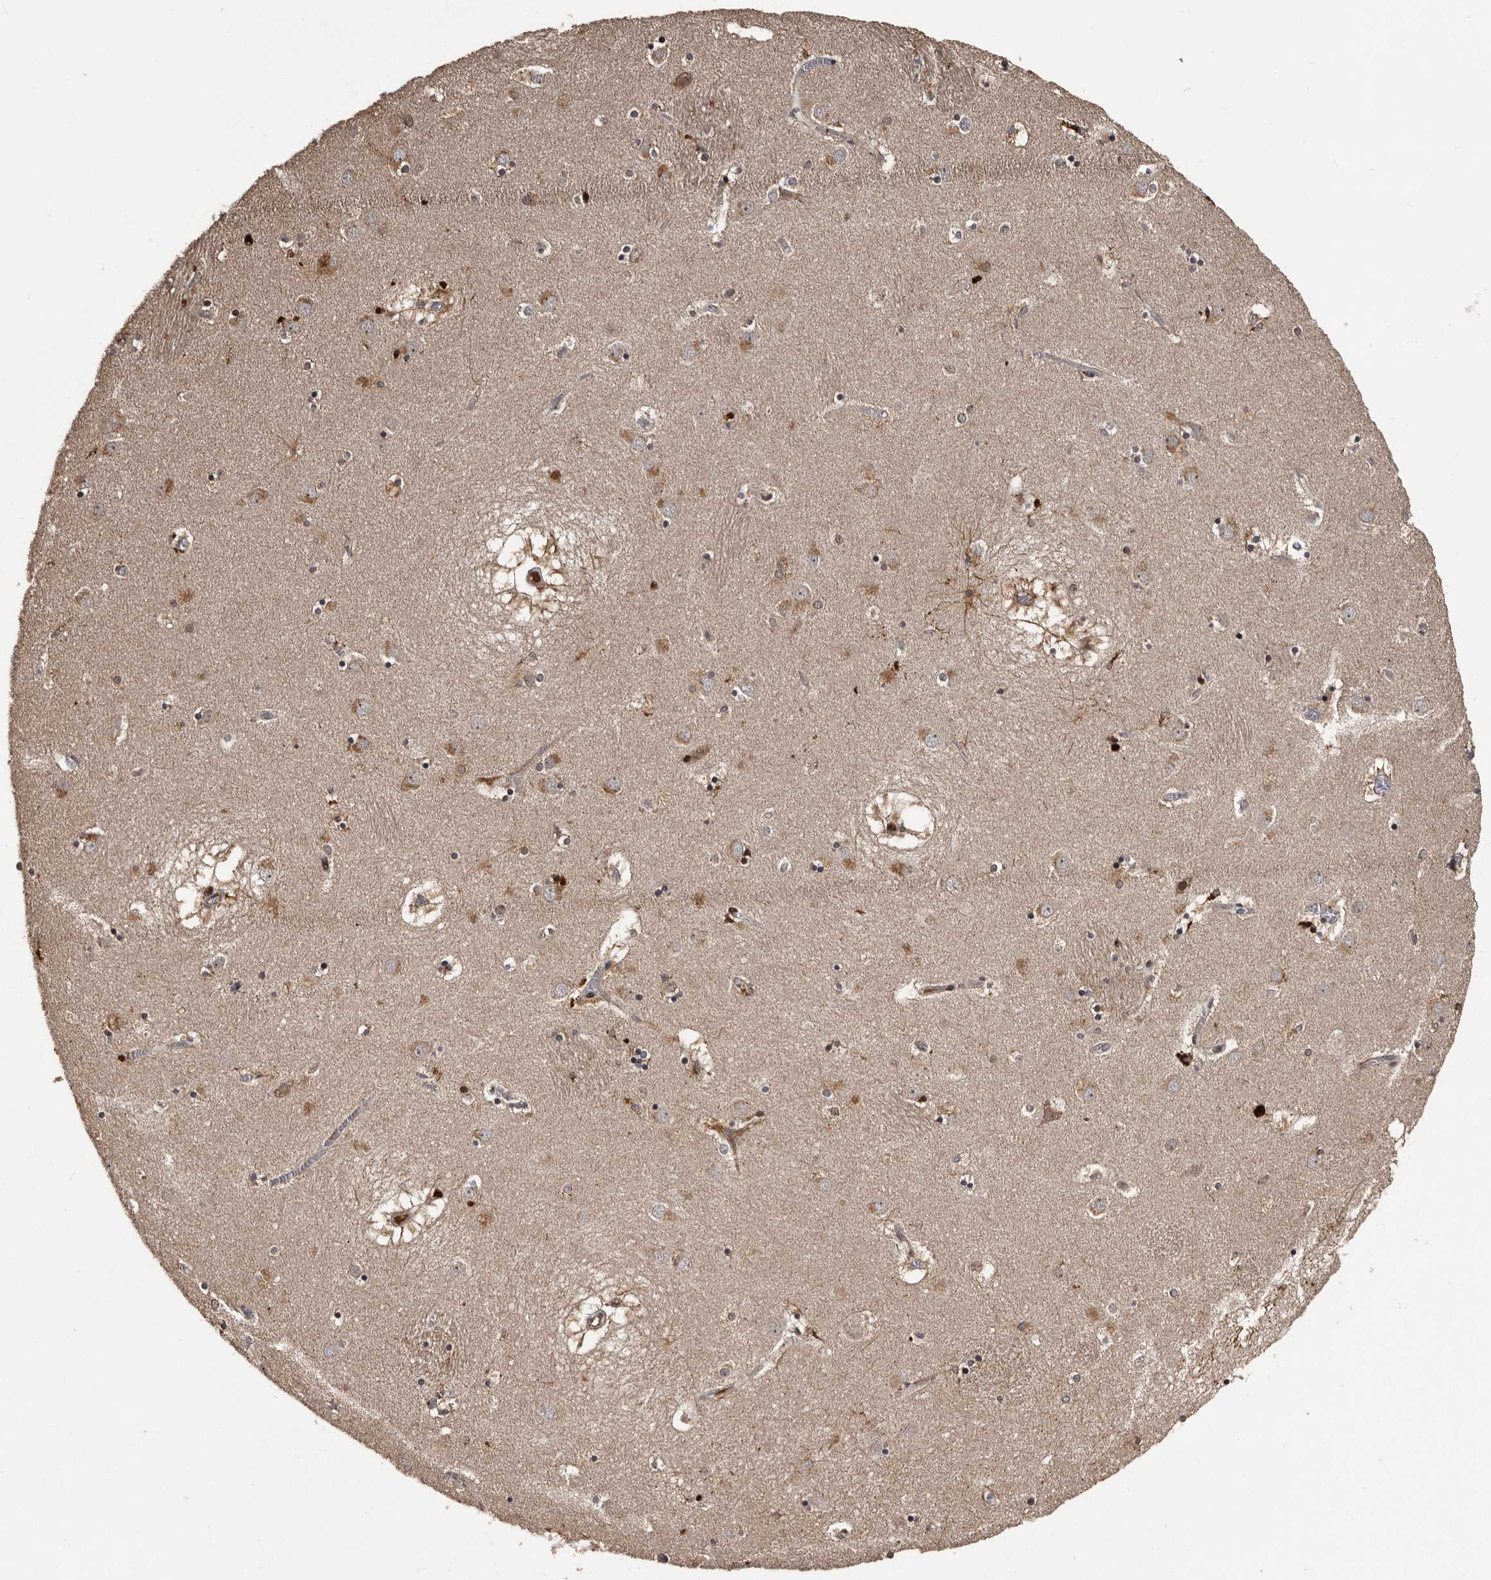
{"staining": {"intensity": "moderate", "quantity": "25%-75%", "location": "cytoplasmic/membranous,nuclear"}, "tissue": "caudate", "cell_type": "Glial cells", "image_type": "normal", "snomed": [{"axis": "morphology", "description": "Normal tissue, NOS"}, {"axis": "topography", "description": "Lateral ventricle wall"}], "caption": "IHC photomicrograph of normal human caudate stained for a protein (brown), which exhibits medium levels of moderate cytoplasmic/membranous,nuclear staining in approximately 25%-75% of glial cells.", "gene": "SERTAD4", "patient": {"sex": "male", "age": 70}}